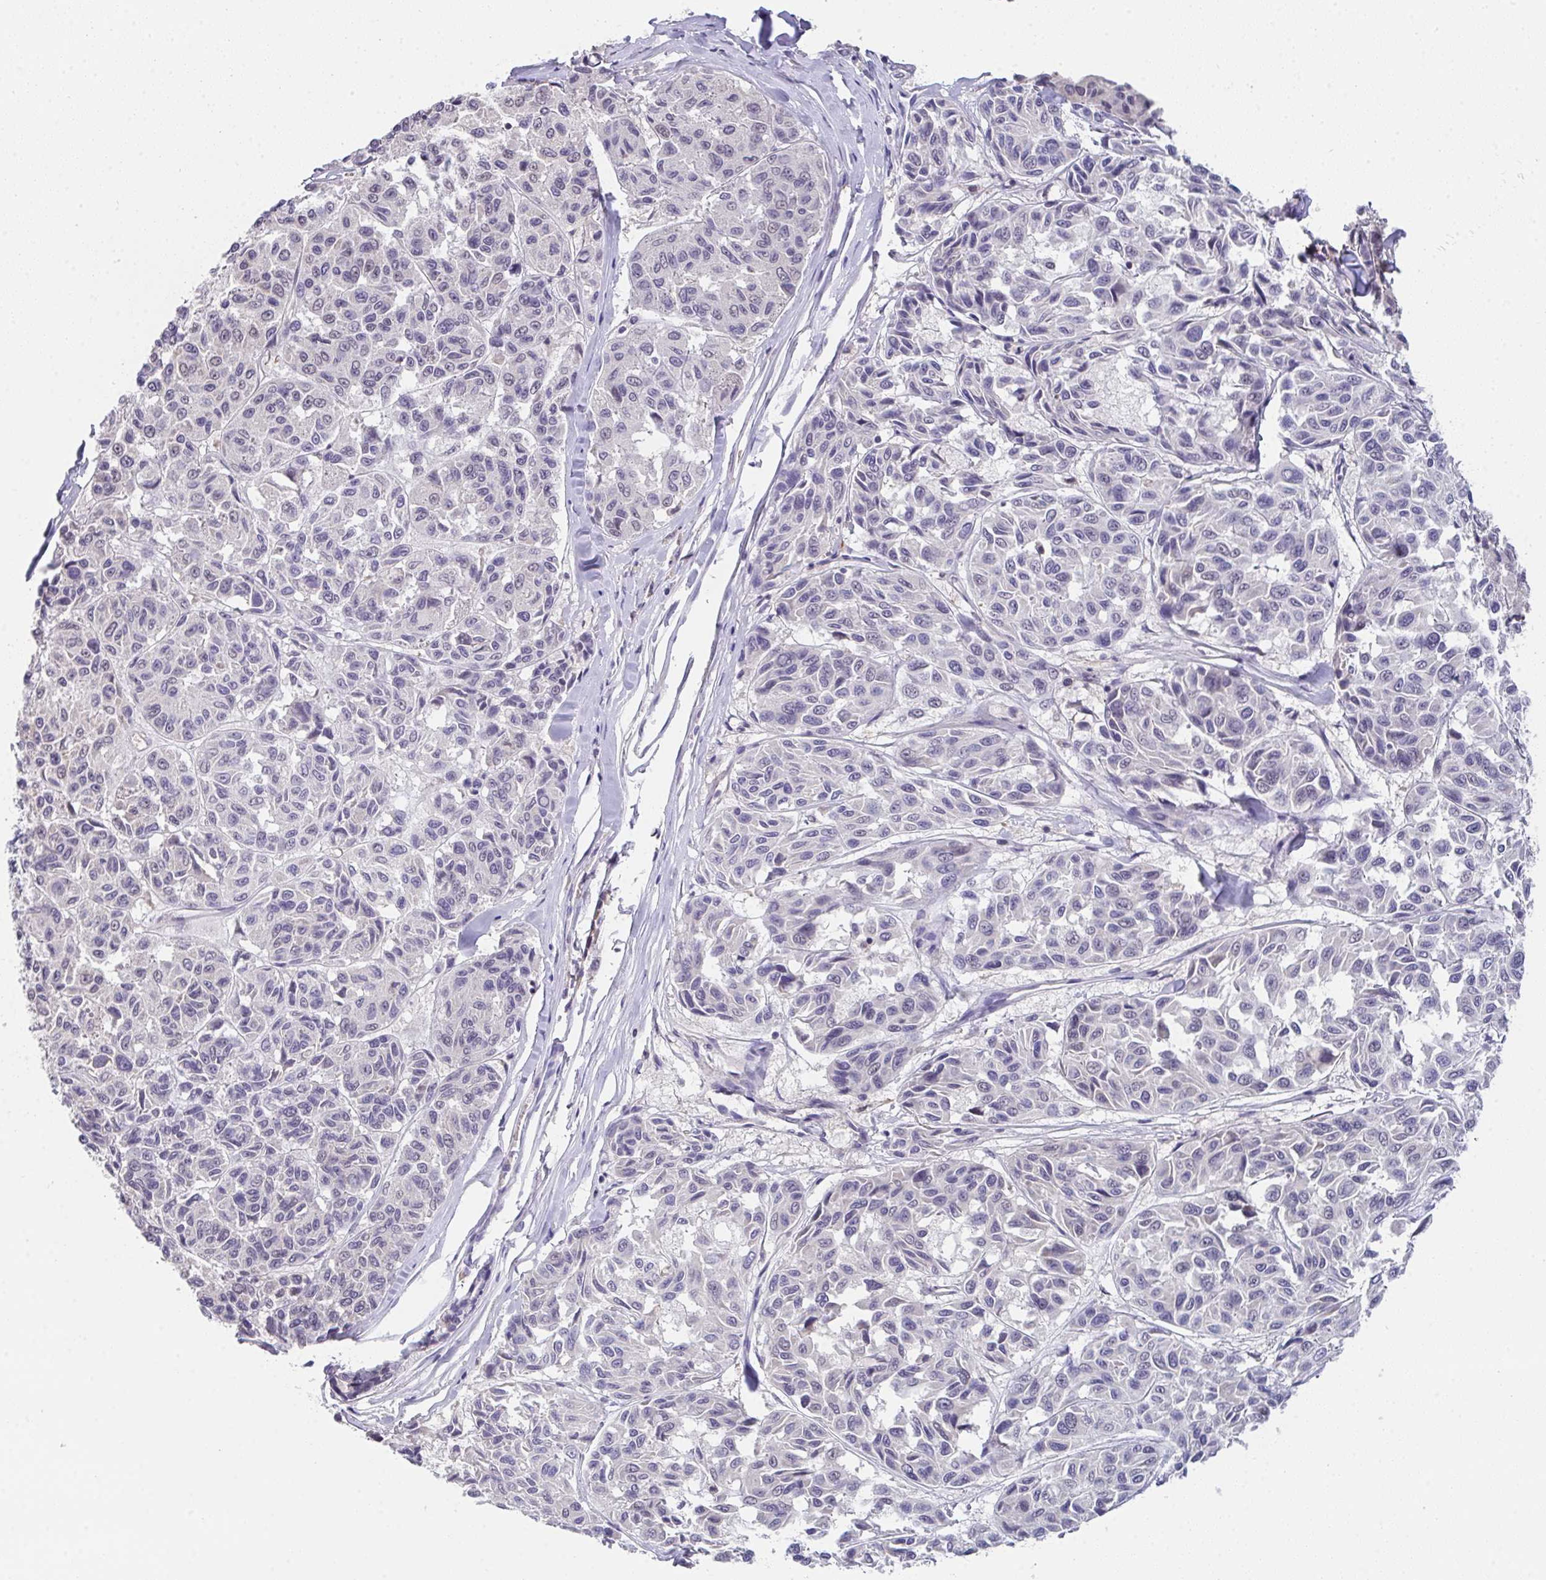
{"staining": {"intensity": "negative", "quantity": "none", "location": "none"}, "tissue": "melanoma", "cell_type": "Tumor cells", "image_type": "cancer", "snomed": [{"axis": "morphology", "description": "Malignant melanoma, NOS"}, {"axis": "topography", "description": "Skin"}], "caption": "IHC histopathology image of neoplastic tissue: human melanoma stained with DAB reveals no significant protein expression in tumor cells.", "gene": "GLTPD2", "patient": {"sex": "female", "age": 66}}